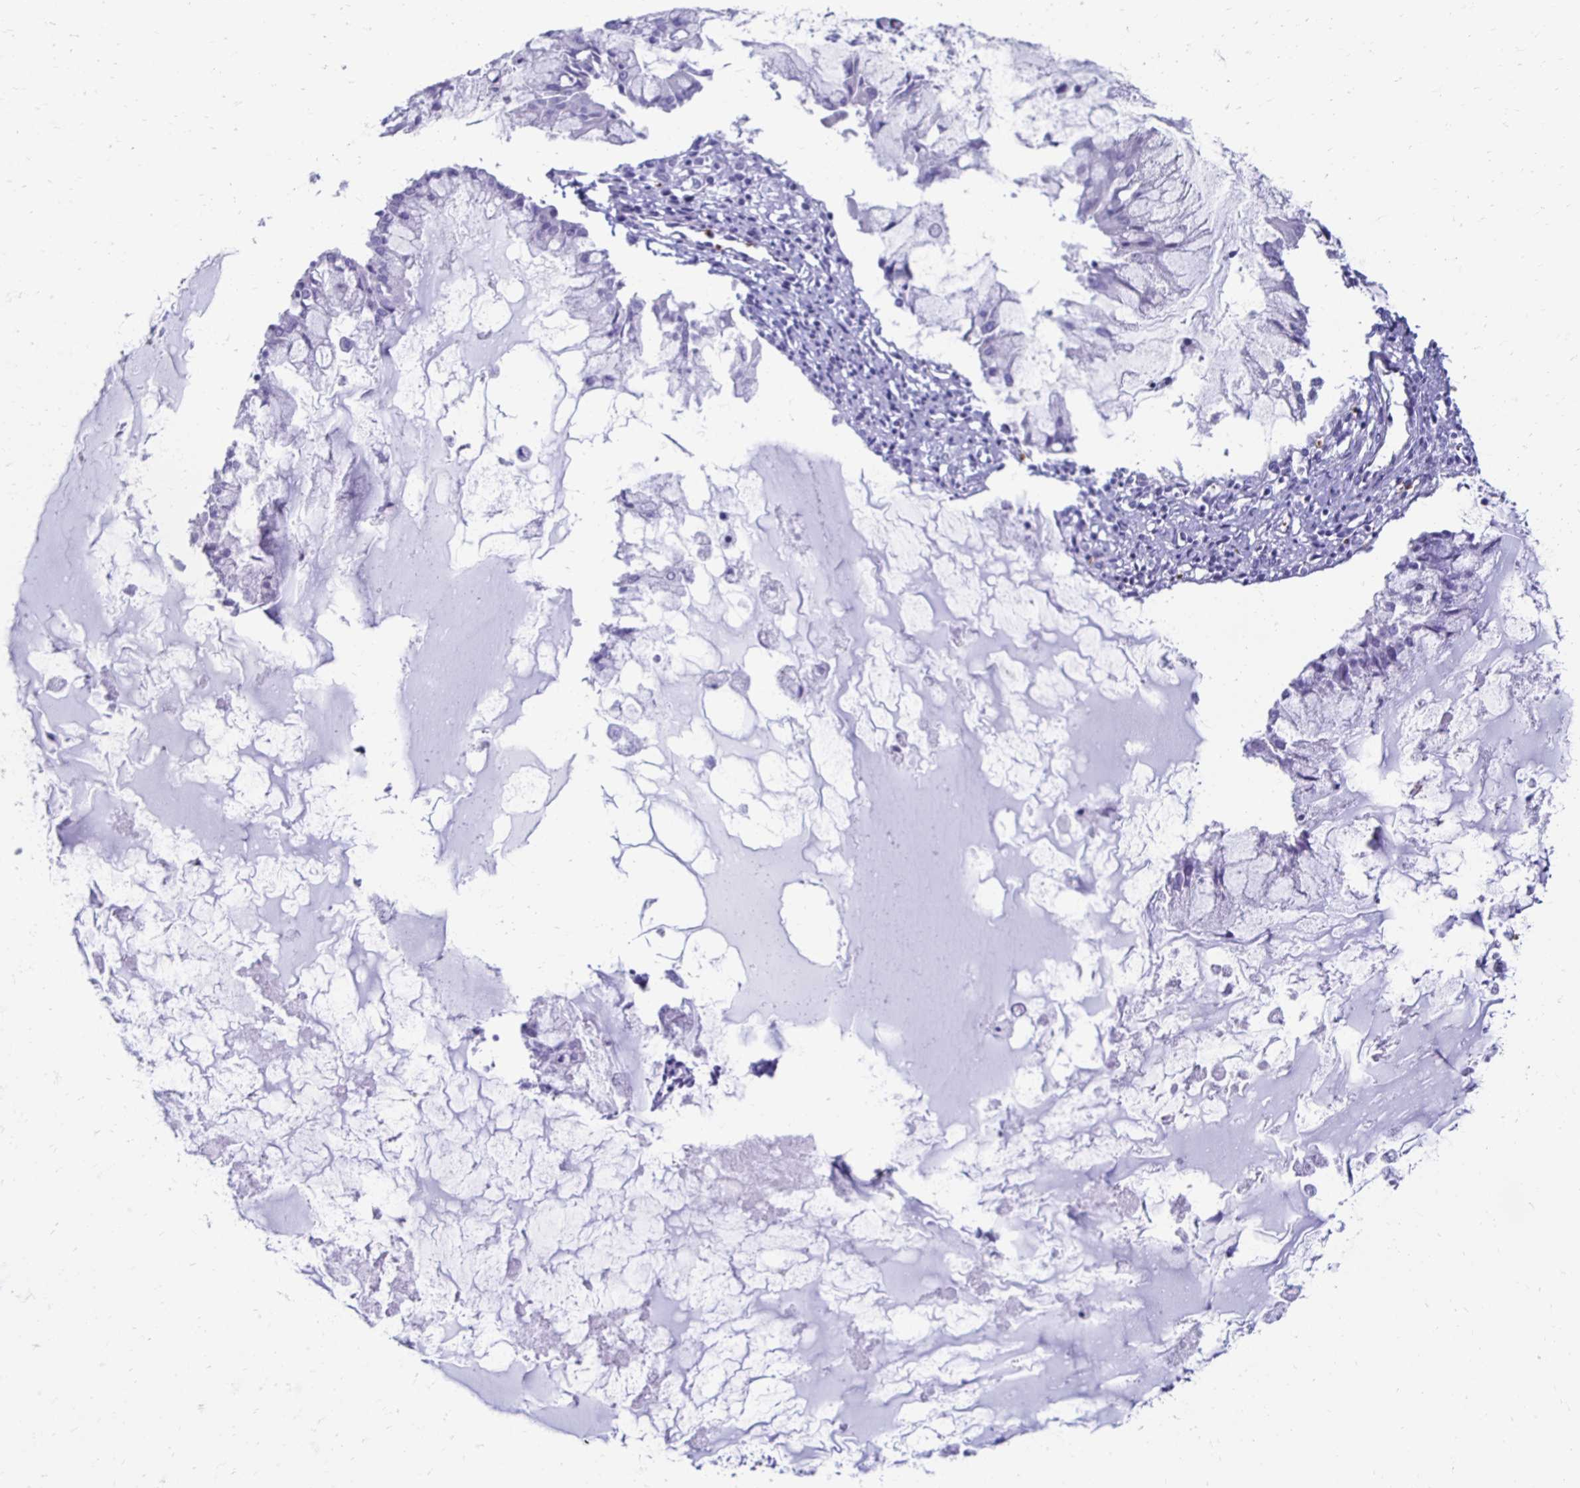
{"staining": {"intensity": "negative", "quantity": "none", "location": "none"}, "tissue": "ovarian cancer", "cell_type": "Tumor cells", "image_type": "cancer", "snomed": [{"axis": "morphology", "description": "Cystadenocarcinoma, mucinous, NOS"}, {"axis": "topography", "description": "Ovary"}], "caption": "High power microscopy micrograph of an IHC histopathology image of ovarian mucinous cystadenocarcinoma, revealing no significant staining in tumor cells.", "gene": "RHBDL3", "patient": {"sex": "female", "age": 34}}